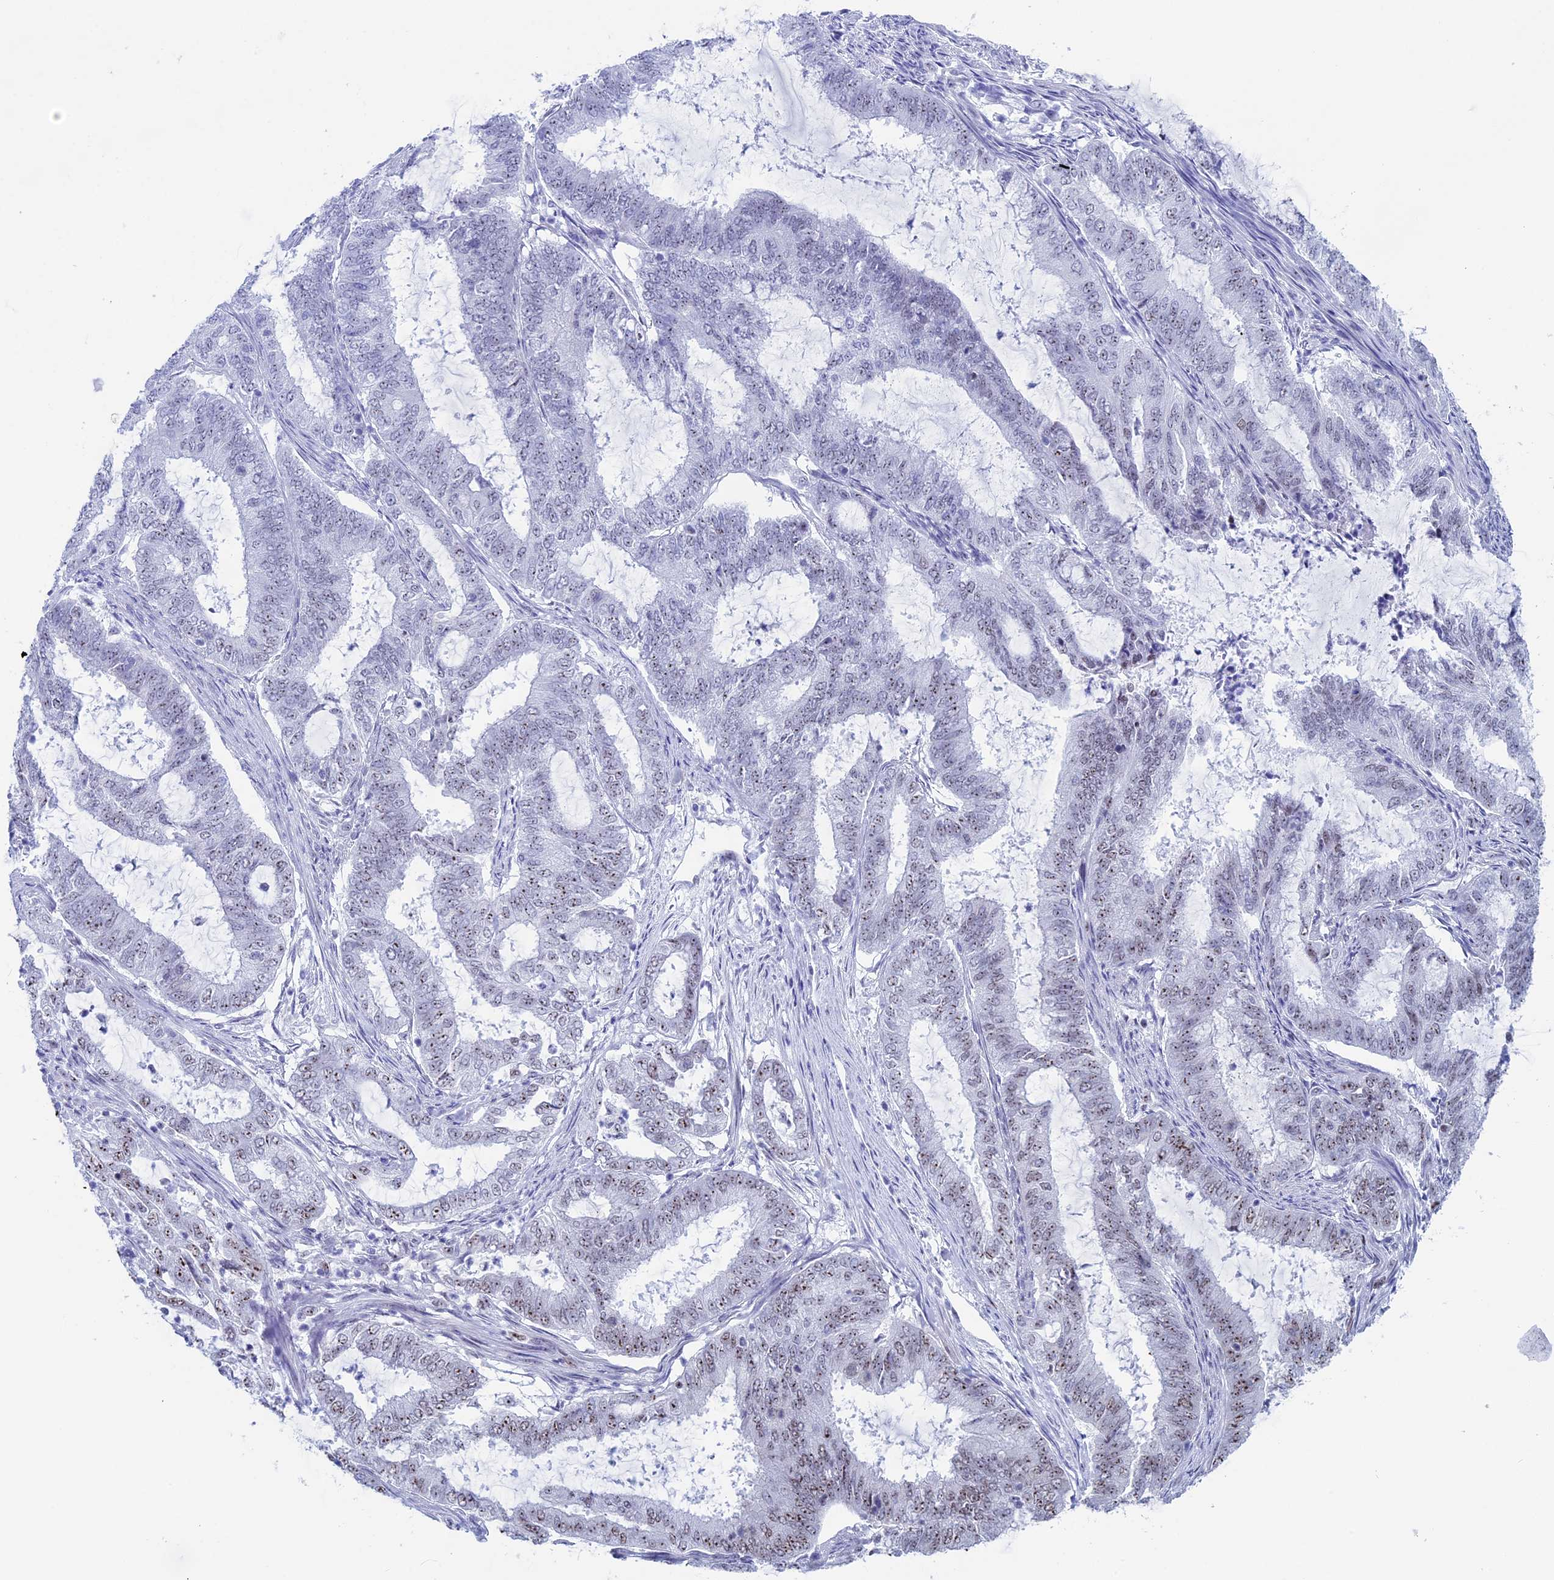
{"staining": {"intensity": "moderate", "quantity": "<25%", "location": "nuclear"}, "tissue": "endometrial cancer", "cell_type": "Tumor cells", "image_type": "cancer", "snomed": [{"axis": "morphology", "description": "Adenocarcinoma, NOS"}, {"axis": "topography", "description": "Endometrium"}], "caption": "A brown stain labels moderate nuclear positivity of a protein in endometrial cancer tumor cells. The protein is stained brown, and the nuclei are stained in blue (DAB (3,3'-diaminobenzidine) IHC with brightfield microscopy, high magnification).", "gene": "CCDC86", "patient": {"sex": "female", "age": 51}}